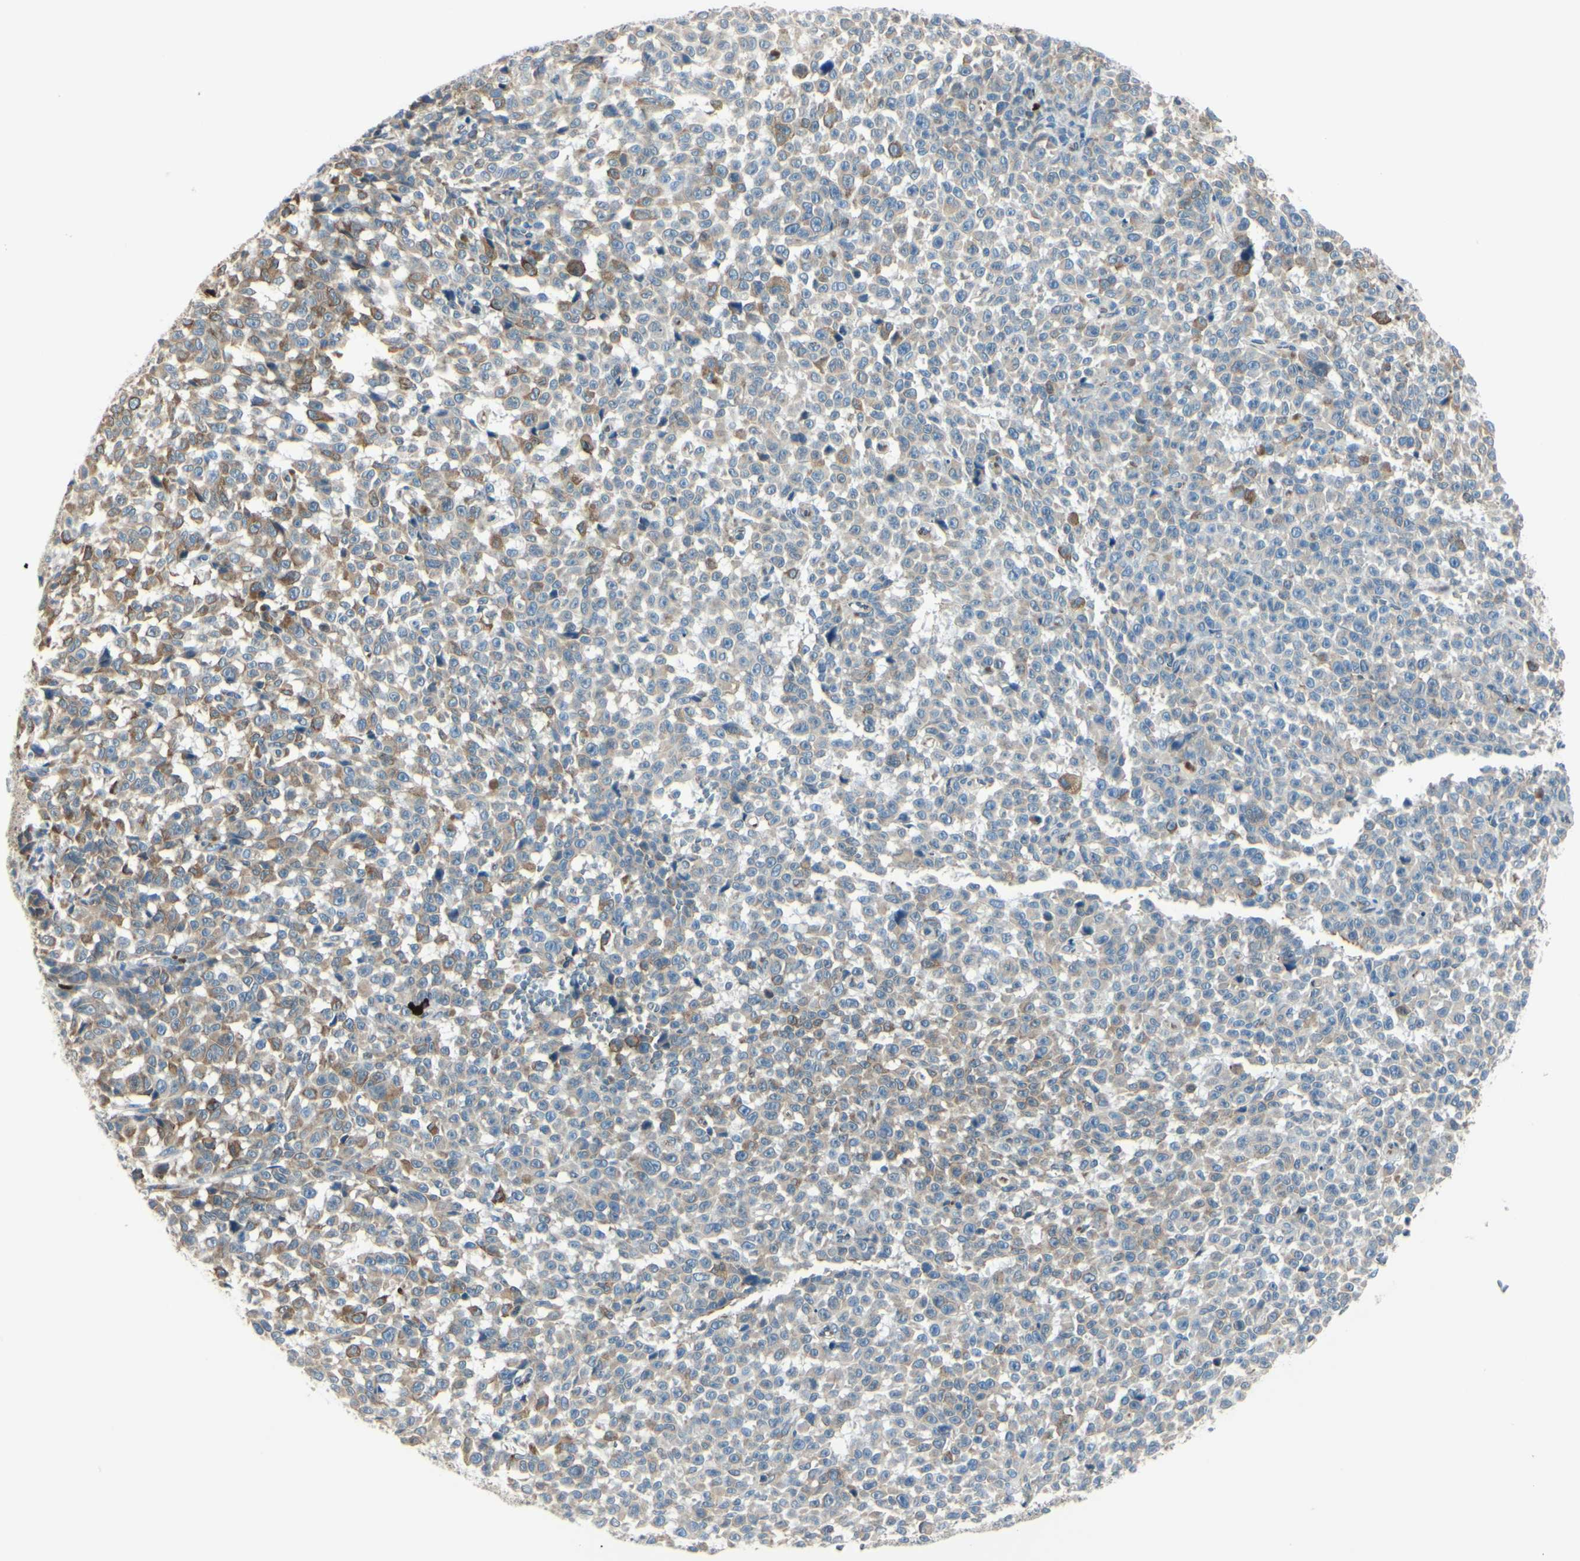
{"staining": {"intensity": "weak", "quantity": ">75%", "location": "cytoplasmic/membranous"}, "tissue": "melanoma", "cell_type": "Tumor cells", "image_type": "cancer", "snomed": [{"axis": "morphology", "description": "Malignant melanoma, NOS"}, {"axis": "topography", "description": "Skin"}], "caption": "Melanoma stained with immunohistochemistry (IHC) displays weak cytoplasmic/membranous staining in approximately >75% of tumor cells.", "gene": "SELENOS", "patient": {"sex": "female", "age": 82}}